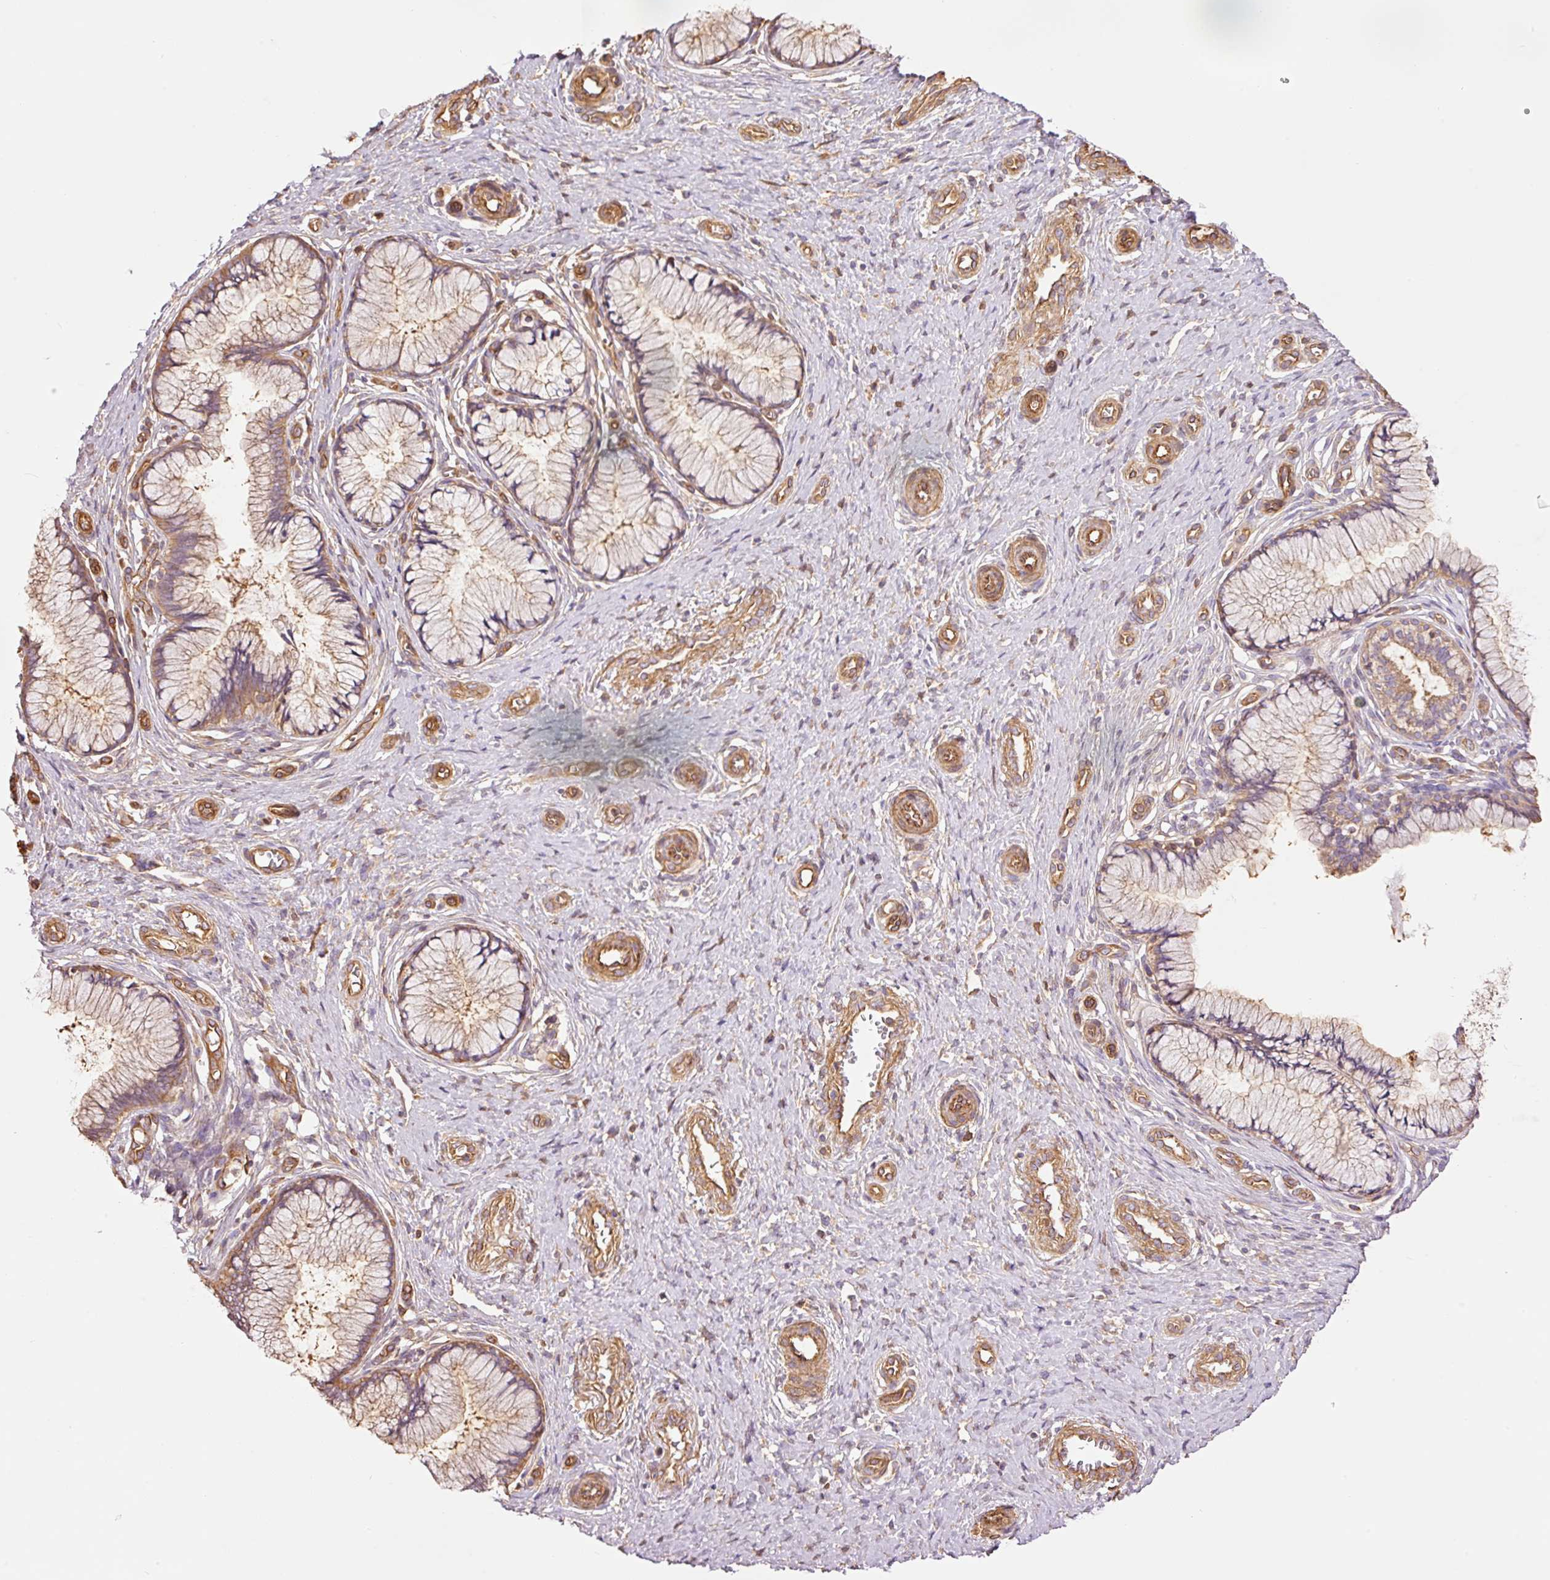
{"staining": {"intensity": "moderate", "quantity": ">75%", "location": "cytoplasmic/membranous"}, "tissue": "cervix", "cell_type": "Glandular cells", "image_type": "normal", "snomed": [{"axis": "morphology", "description": "Normal tissue, NOS"}, {"axis": "topography", "description": "Cervix"}], "caption": "Glandular cells show medium levels of moderate cytoplasmic/membranous staining in about >75% of cells in normal cervix.", "gene": "PPP1R1B", "patient": {"sex": "female", "age": 36}}